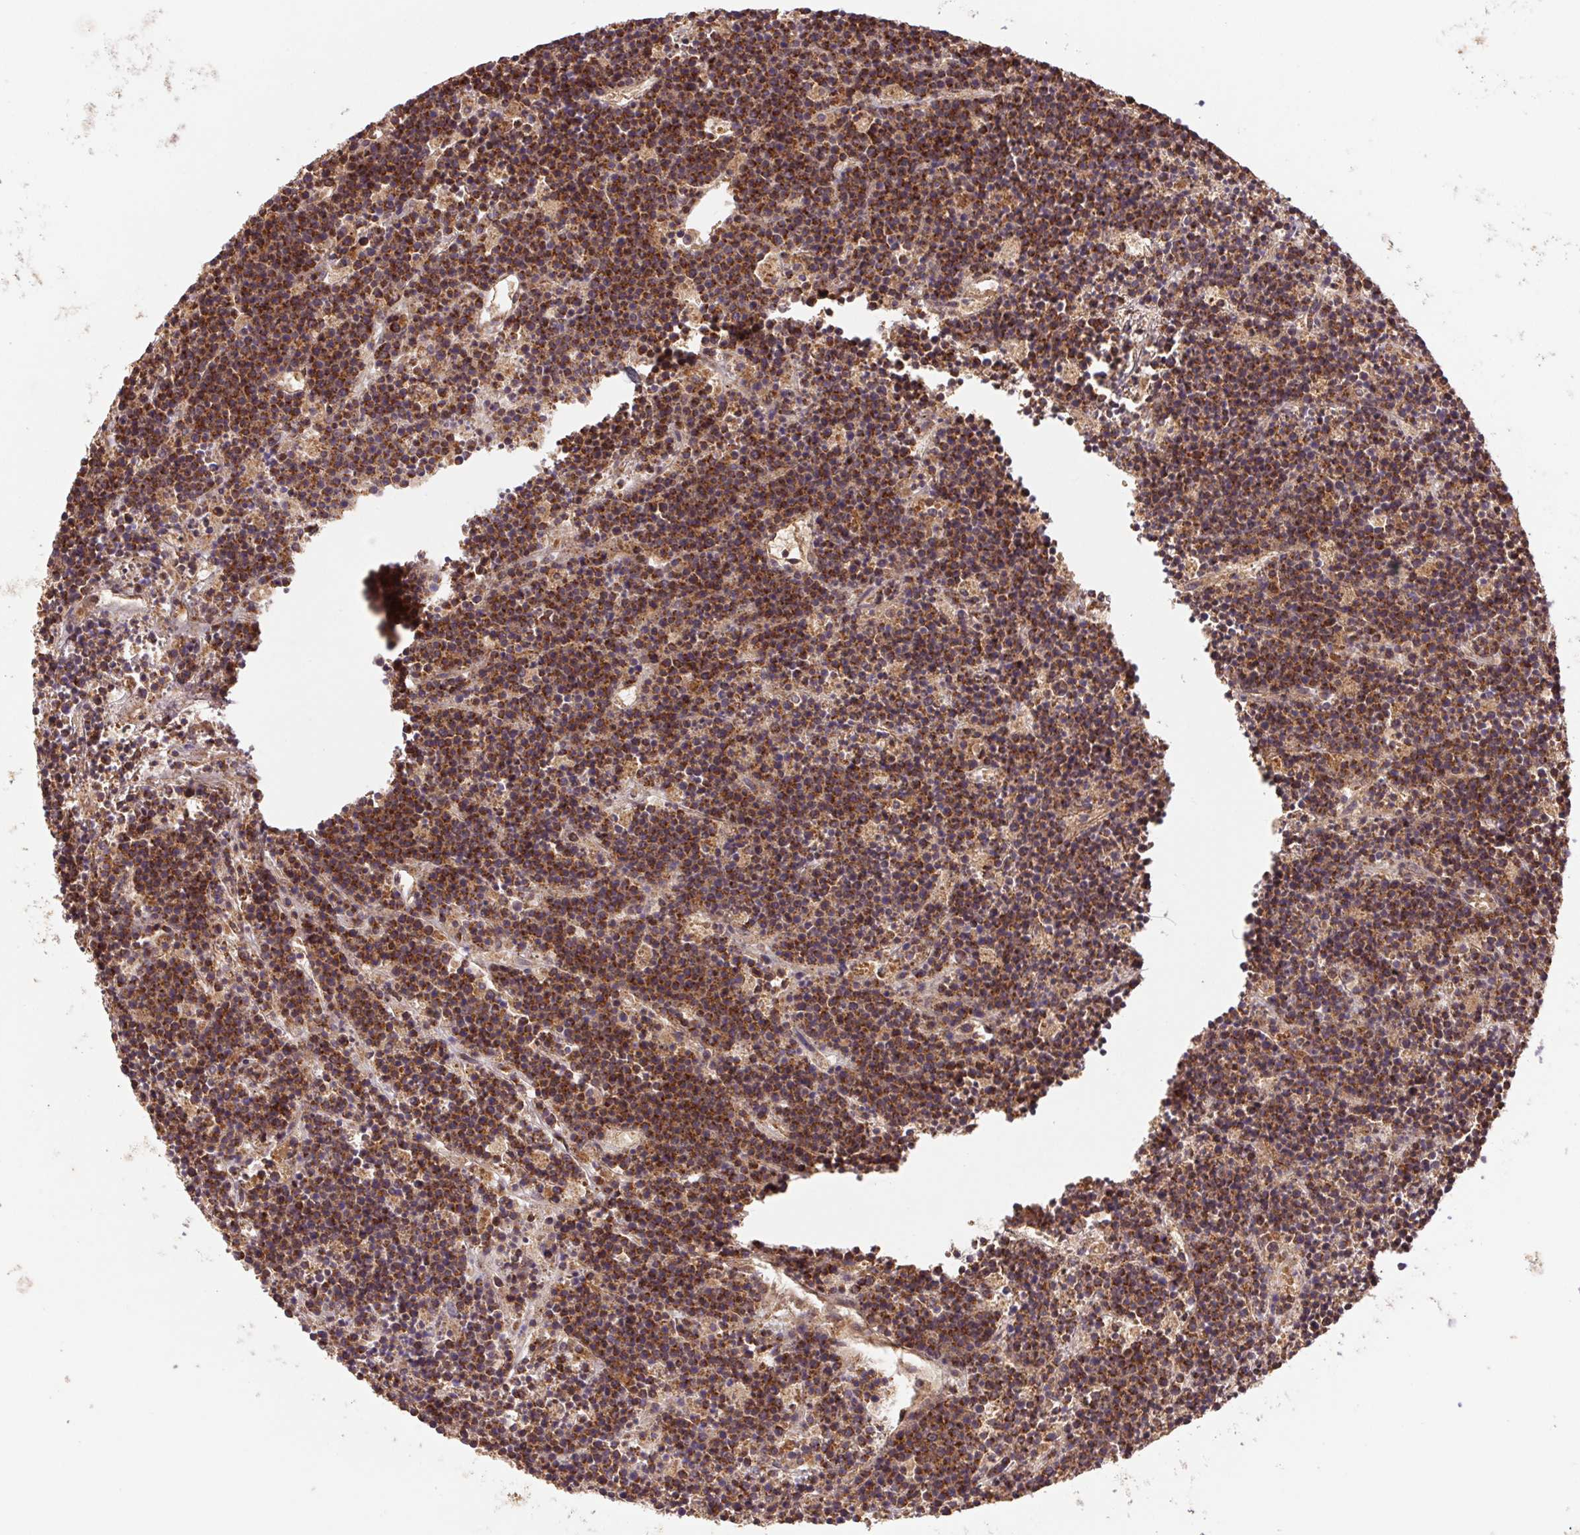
{"staining": {"intensity": "moderate", "quantity": ">75%", "location": "cytoplasmic/membranous"}, "tissue": "lymphoma", "cell_type": "Tumor cells", "image_type": "cancer", "snomed": [{"axis": "morphology", "description": "Malignant lymphoma, non-Hodgkin's type, High grade"}, {"axis": "topography", "description": "Ovary"}], "caption": "Immunohistochemistry (IHC) micrograph of malignant lymphoma, non-Hodgkin's type (high-grade) stained for a protein (brown), which shows medium levels of moderate cytoplasmic/membranous positivity in about >75% of tumor cells.", "gene": "MTHFD1", "patient": {"sex": "female", "age": 56}}